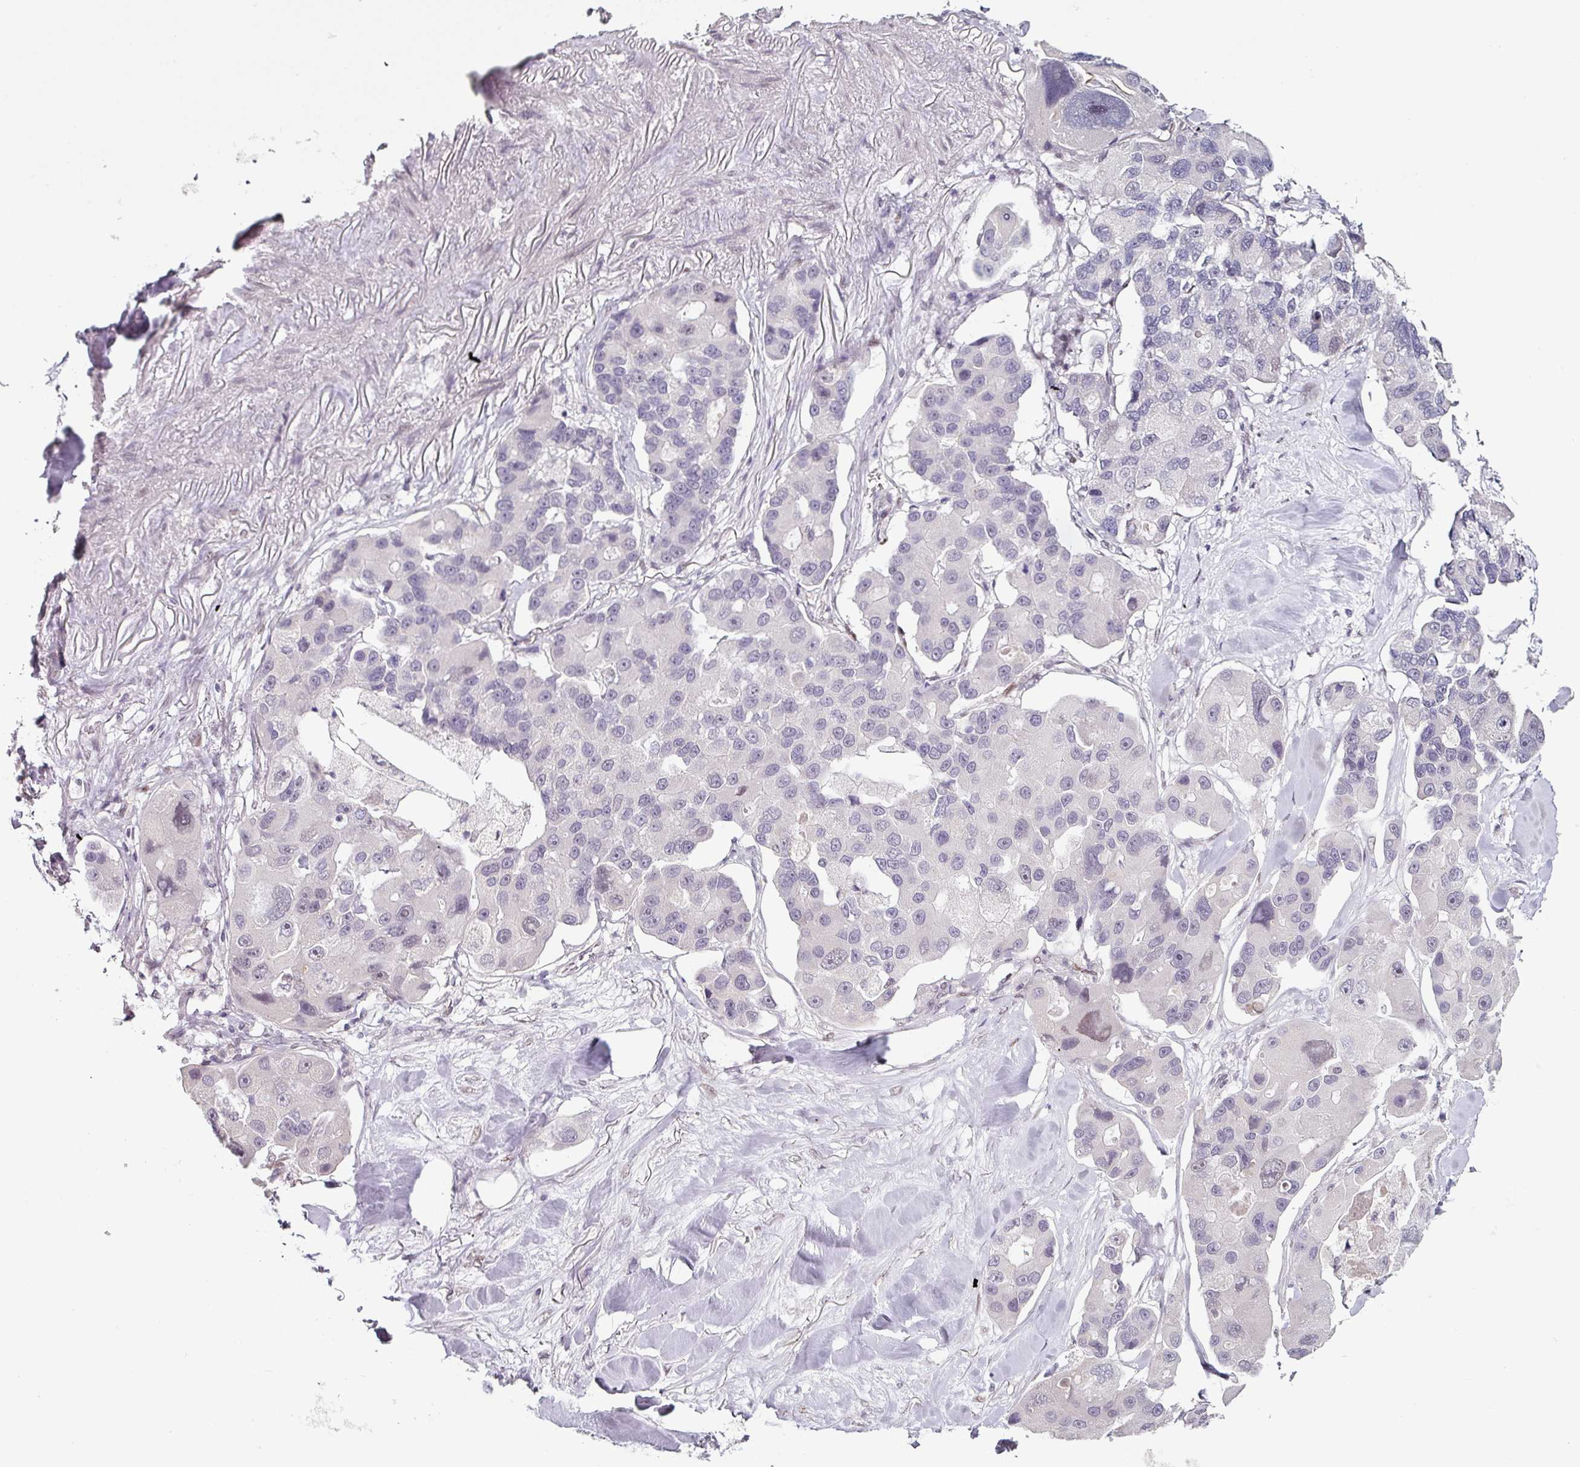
{"staining": {"intensity": "negative", "quantity": "none", "location": "none"}, "tissue": "lung cancer", "cell_type": "Tumor cells", "image_type": "cancer", "snomed": [{"axis": "morphology", "description": "Adenocarcinoma, NOS"}, {"axis": "topography", "description": "Lung"}], "caption": "This histopathology image is of lung adenocarcinoma stained with IHC to label a protein in brown with the nuclei are counter-stained blue. There is no positivity in tumor cells.", "gene": "ELK1", "patient": {"sex": "female", "age": 54}}